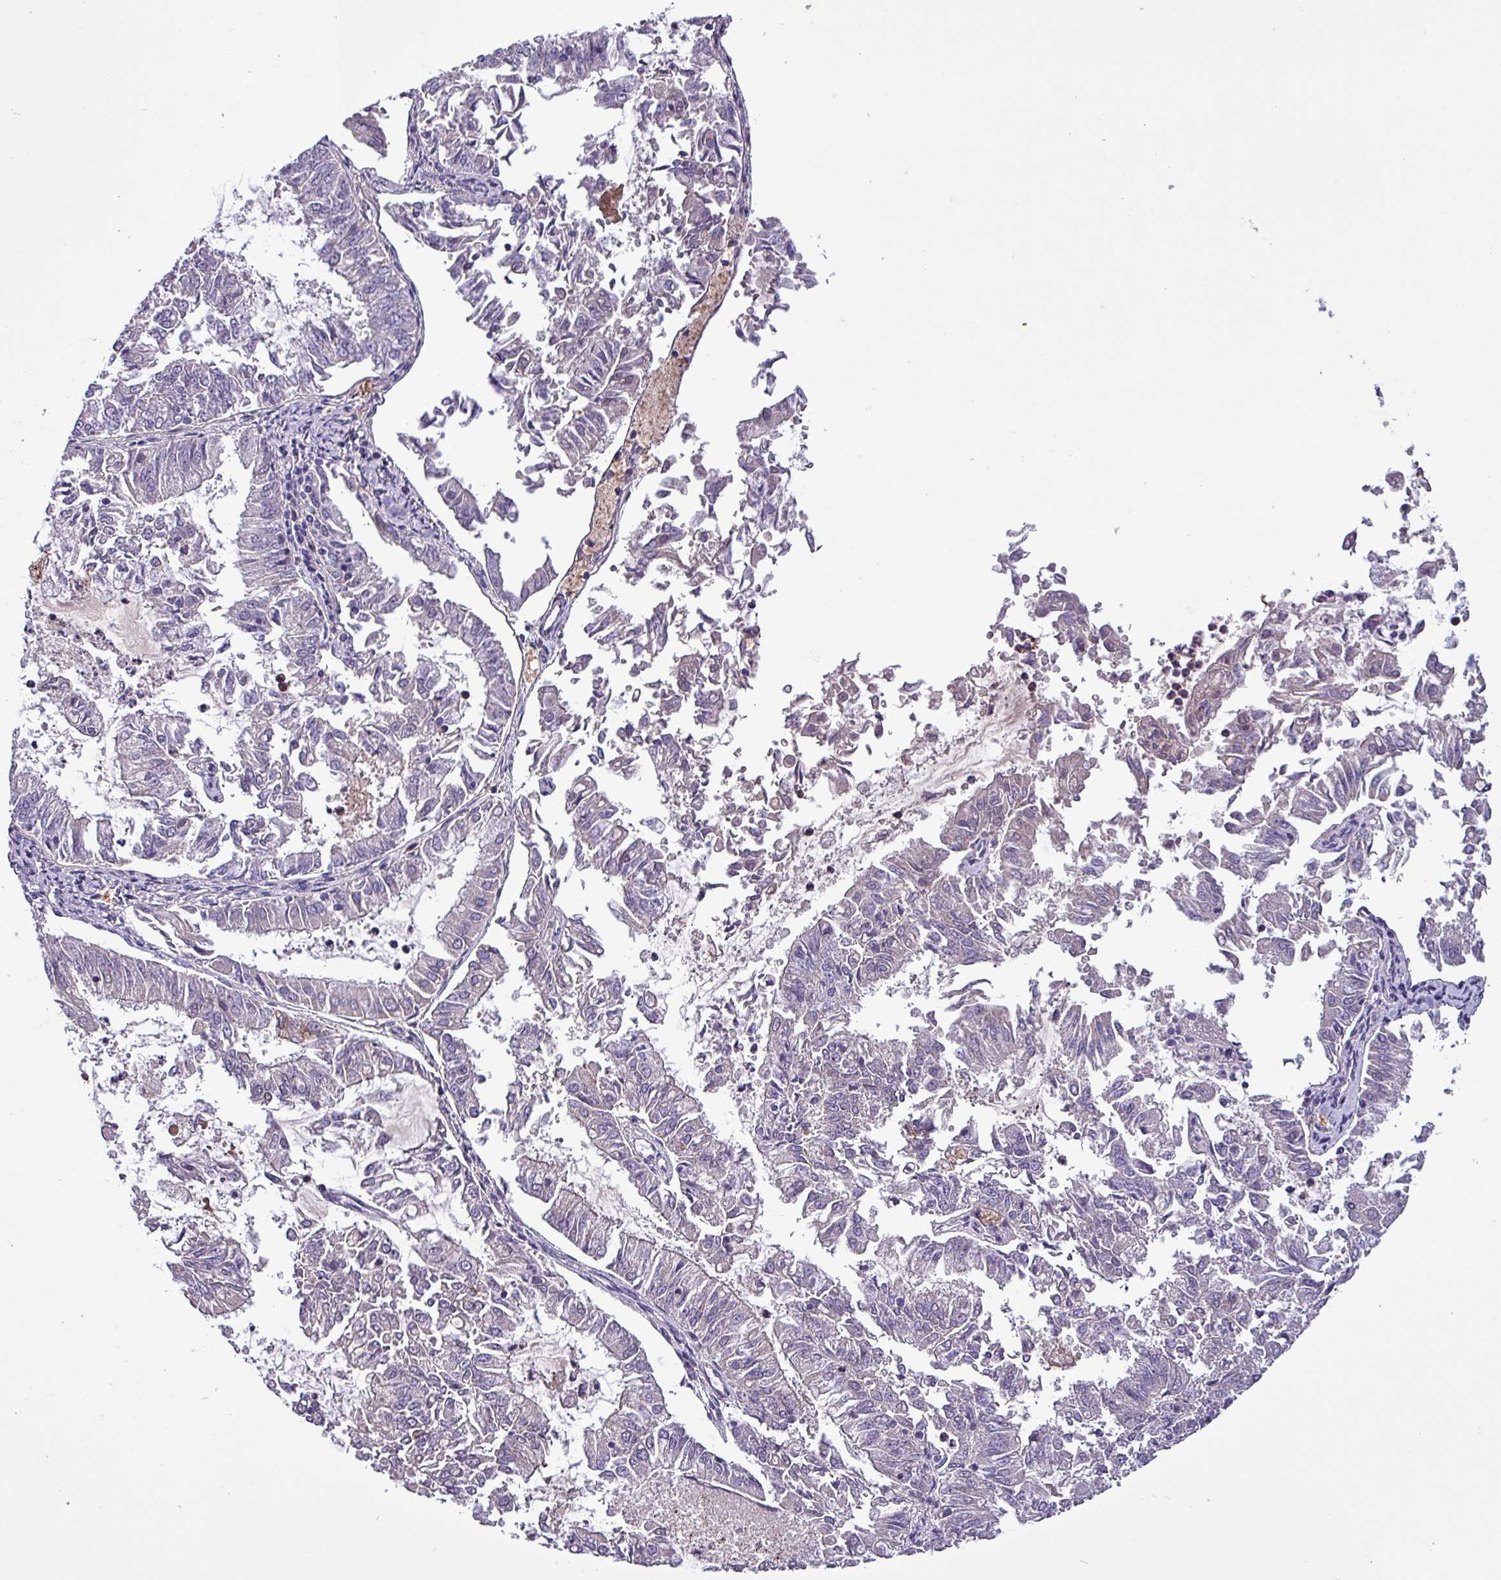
{"staining": {"intensity": "negative", "quantity": "none", "location": "none"}, "tissue": "endometrial cancer", "cell_type": "Tumor cells", "image_type": "cancer", "snomed": [{"axis": "morphology", "description": "Adenocarcinoma, NOS"}, {"axis": "topography", "description": "Endometrium"}], "caption": "This is an IHC image of human endometrial cancer (adenocarcinoma). There is no staining in tumor cells.", "gene": "HP", "patient": {"sex": "female", "age": 57}}